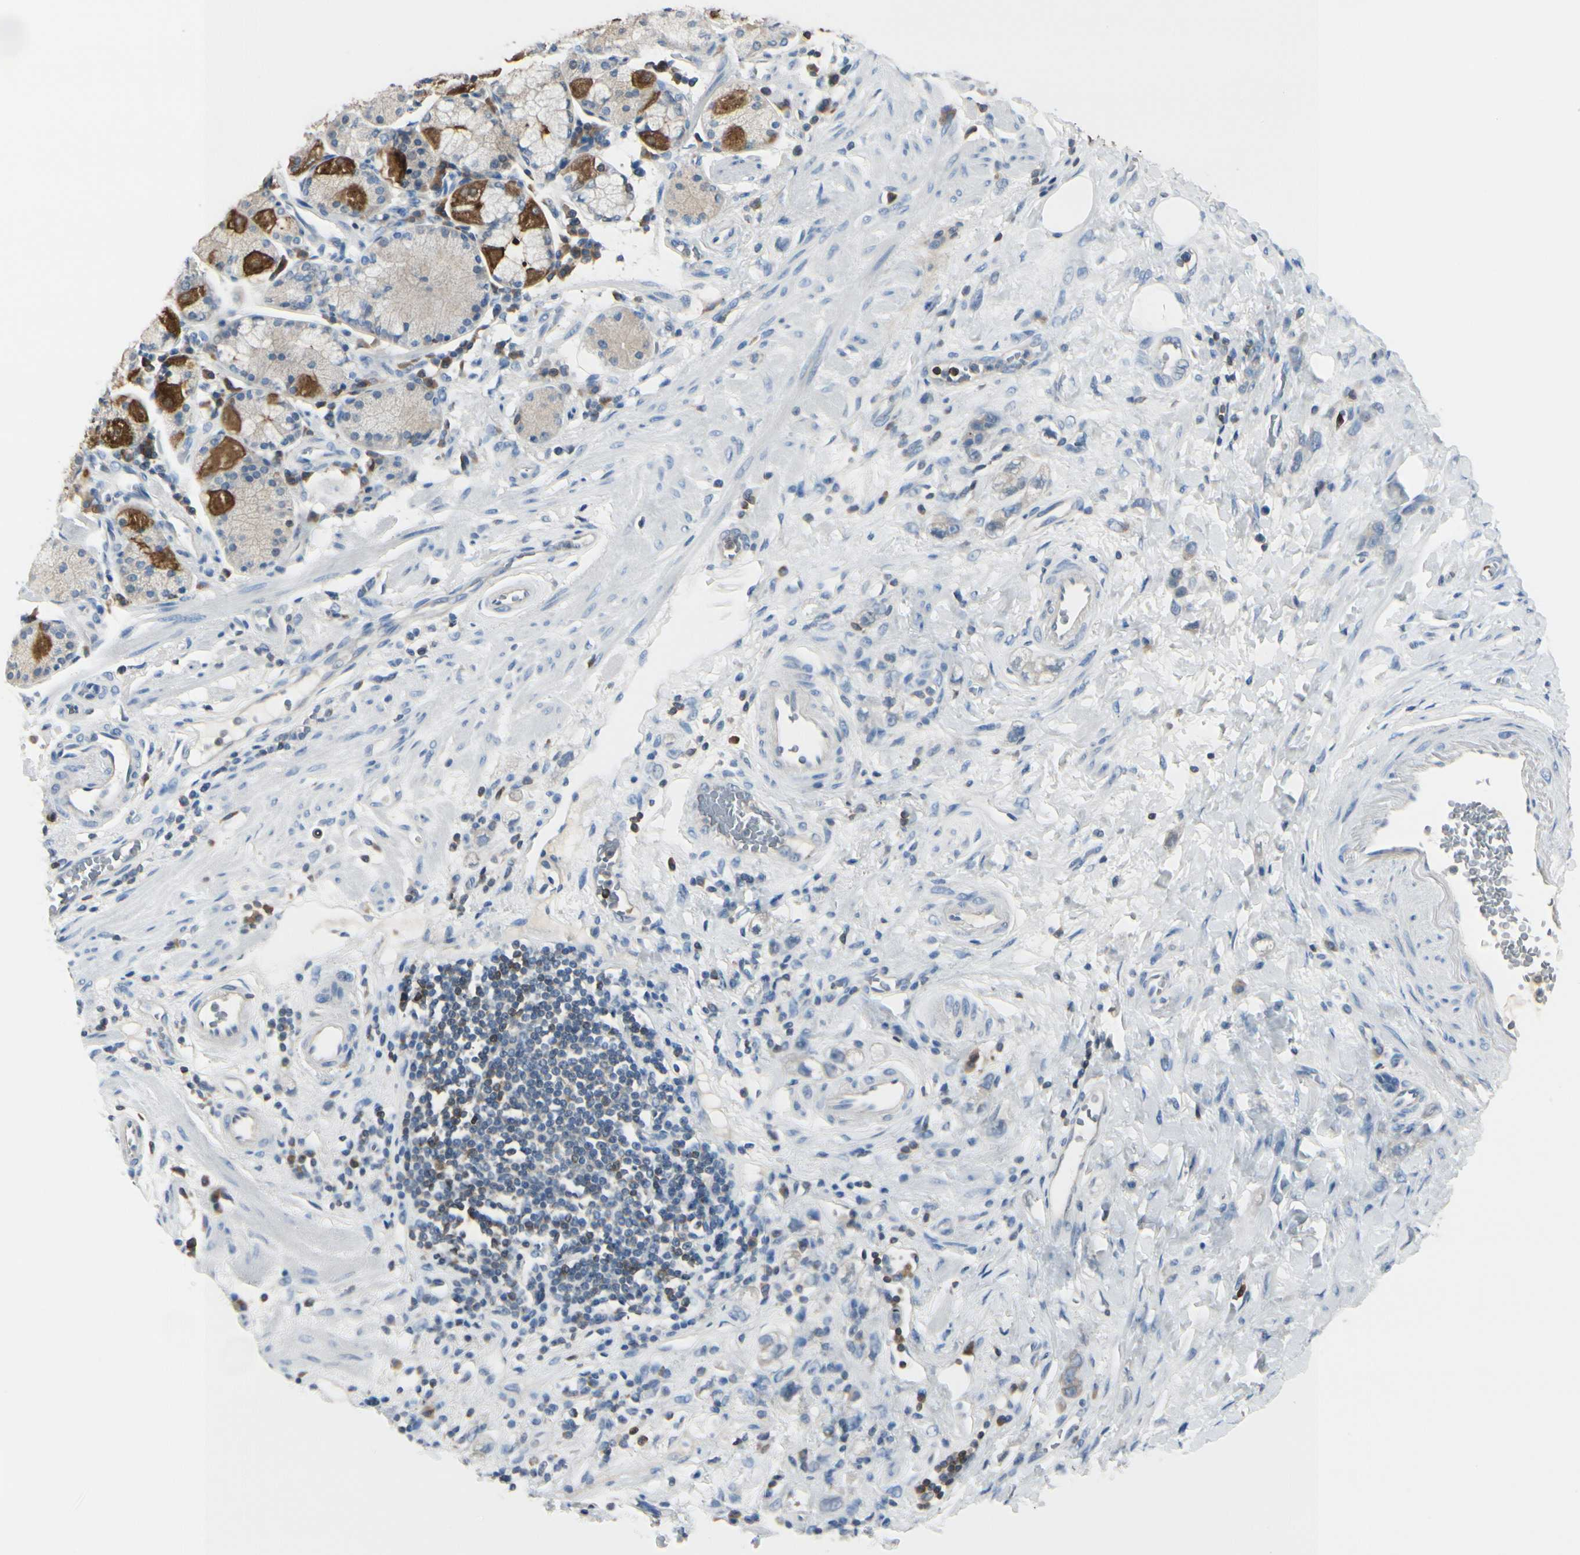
{"staining": {"intensity": "moderate", "quantity": "<25%", "location": "cytoplasmic/membranous"}, "tissue": "stomach cancer", "cell_type": "Tumor cells", "image_type": "cancer", "snomed": [{"axis": "morphology", "description": "Adenocarcinoma, NOS"}, {"axis": "topography", "description": "Stomach"}], "caption": "A histopathology image showing moderate cytoplasmic/membranous expression in approximately <25% of tumor cells in stomach adenocarcinoma, as visualized by brown immunohistochemical staining.", "gene": "SLC9A3R1", "patient": {"sex": "male", "age": 82}}